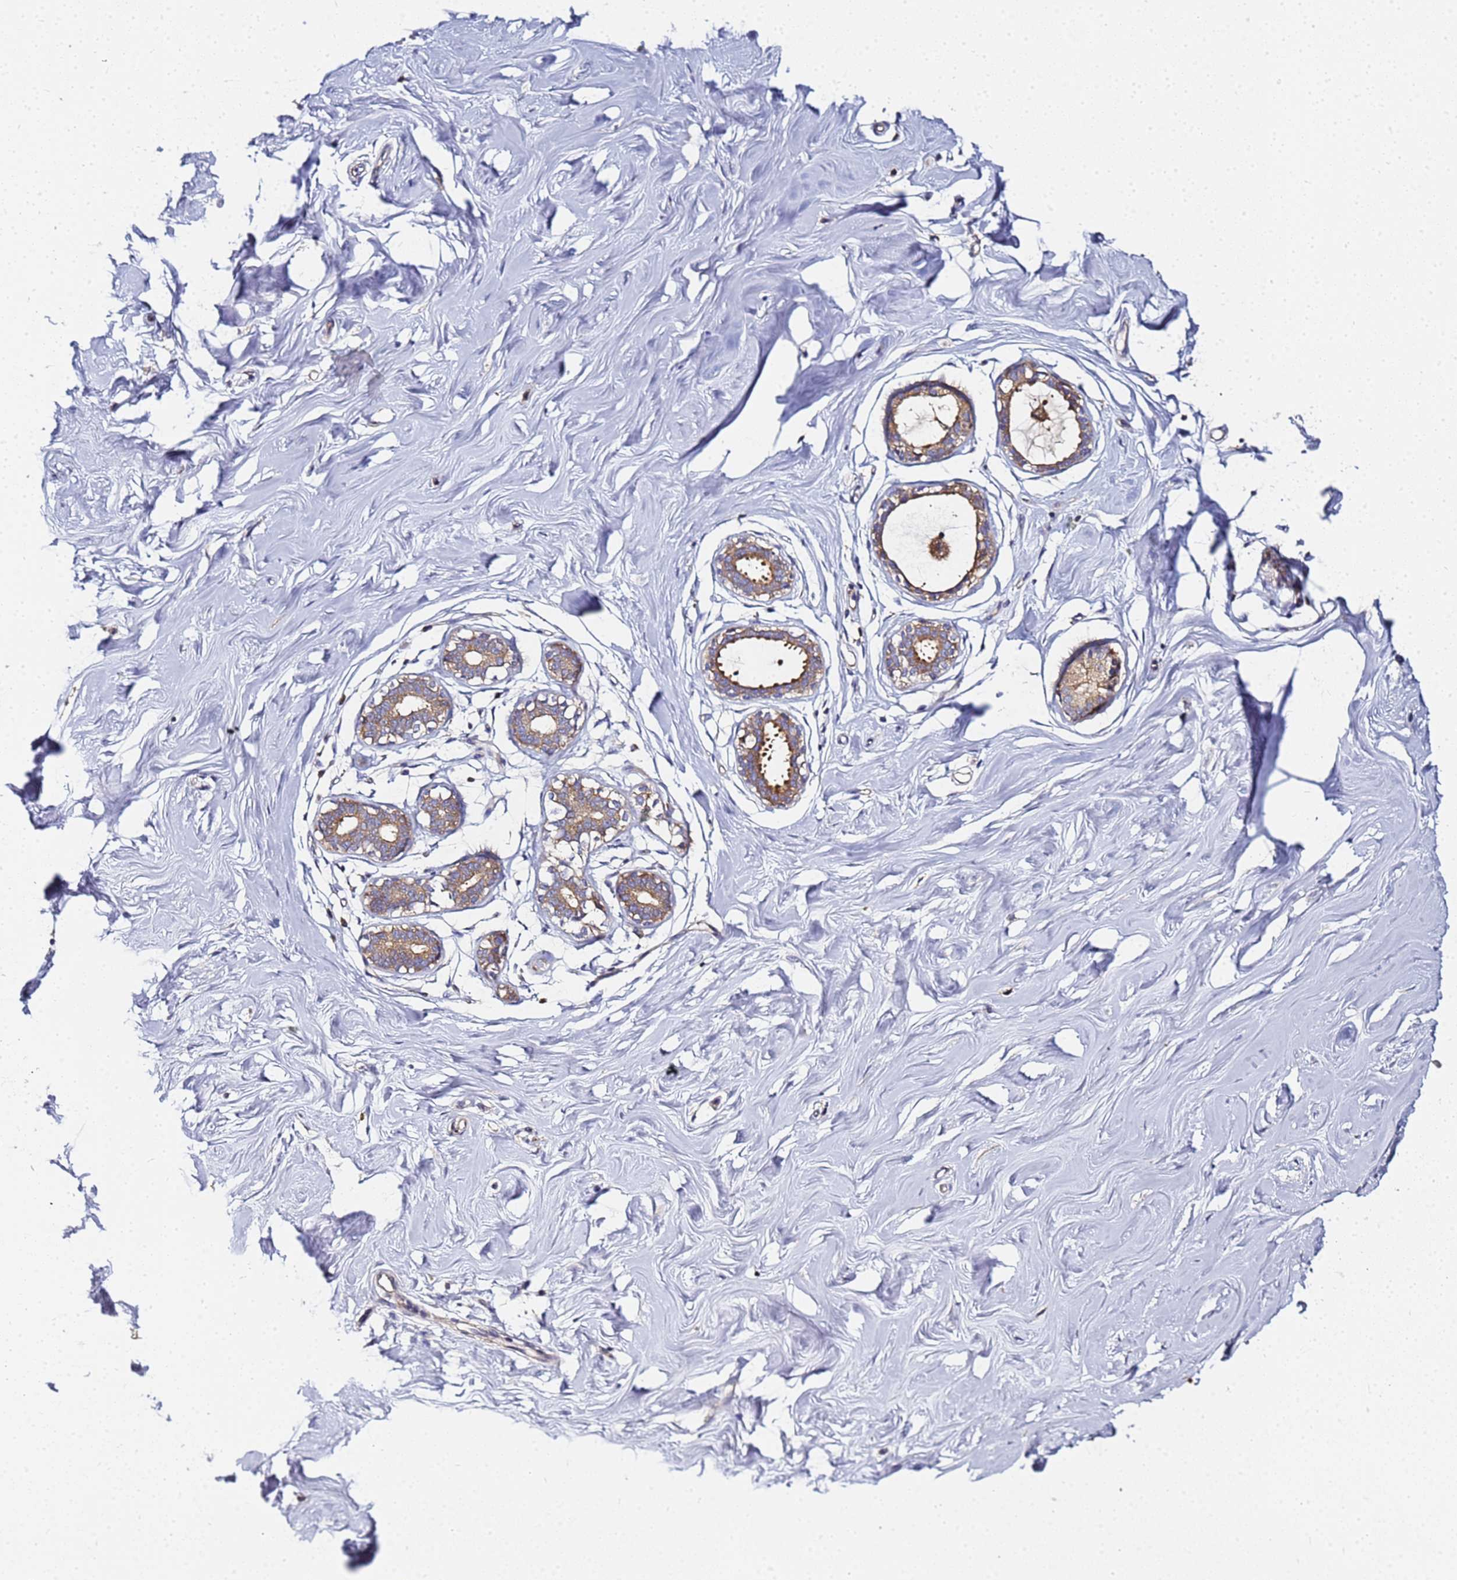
{"staining": {"intensity": "negative", "quantity": "none", "location": "none"}, "tissue": "breast", "cell_type": "Adipocytes", "image_type": "normal", "snomed": [{"axis": "morphology", "description": "Normal tissue, NOS"}, {"axis": "morphology", "description": "Adenoma, NOS"}, {"axis": "topography", "description": "Breast"}], "caption": "There is no significant staining in adipocytes of breast. (IHC, brightfield microscopy, high magnification).", "gene": "CHM", "patient": {"sex": "female", "age": 23}}